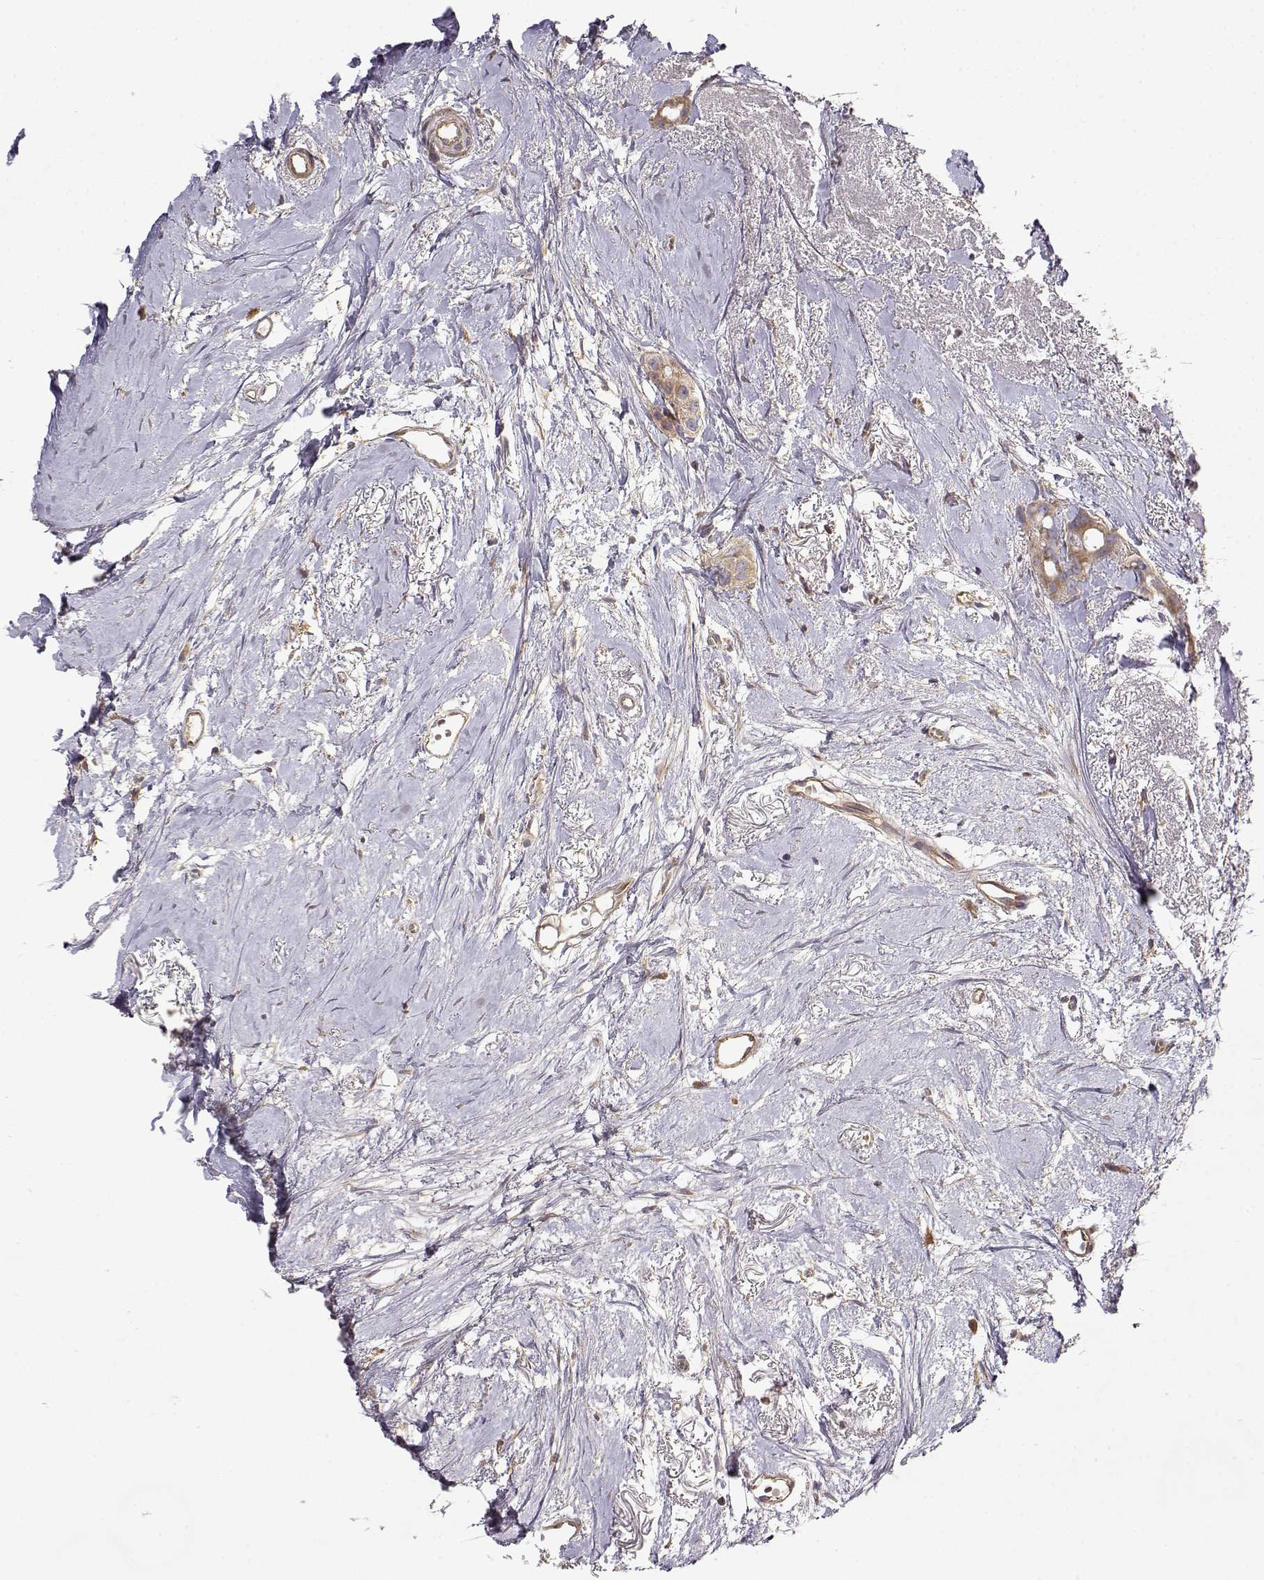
{"staining": {"intensity": "weak", "quantity": ">75%", "location": "cytoplasmic/membranous"}, "tissue": "breast cancer", "cell_type": "Tumor cells", "image_type": "cancer", "snomed": [{"axis": "morphology", "description": "Duct carcinoma"}, {"axis": "topography", "description": "Breast"}], "caption": "High-power microscopy captured an immunohistochemistry micrograph of breast cancer, revealing weak cytoplasmic/membranous expression in about >75% of tumor cells.", "gene": "CRIM1", "patient": {"sex": "female", "age": 40}}